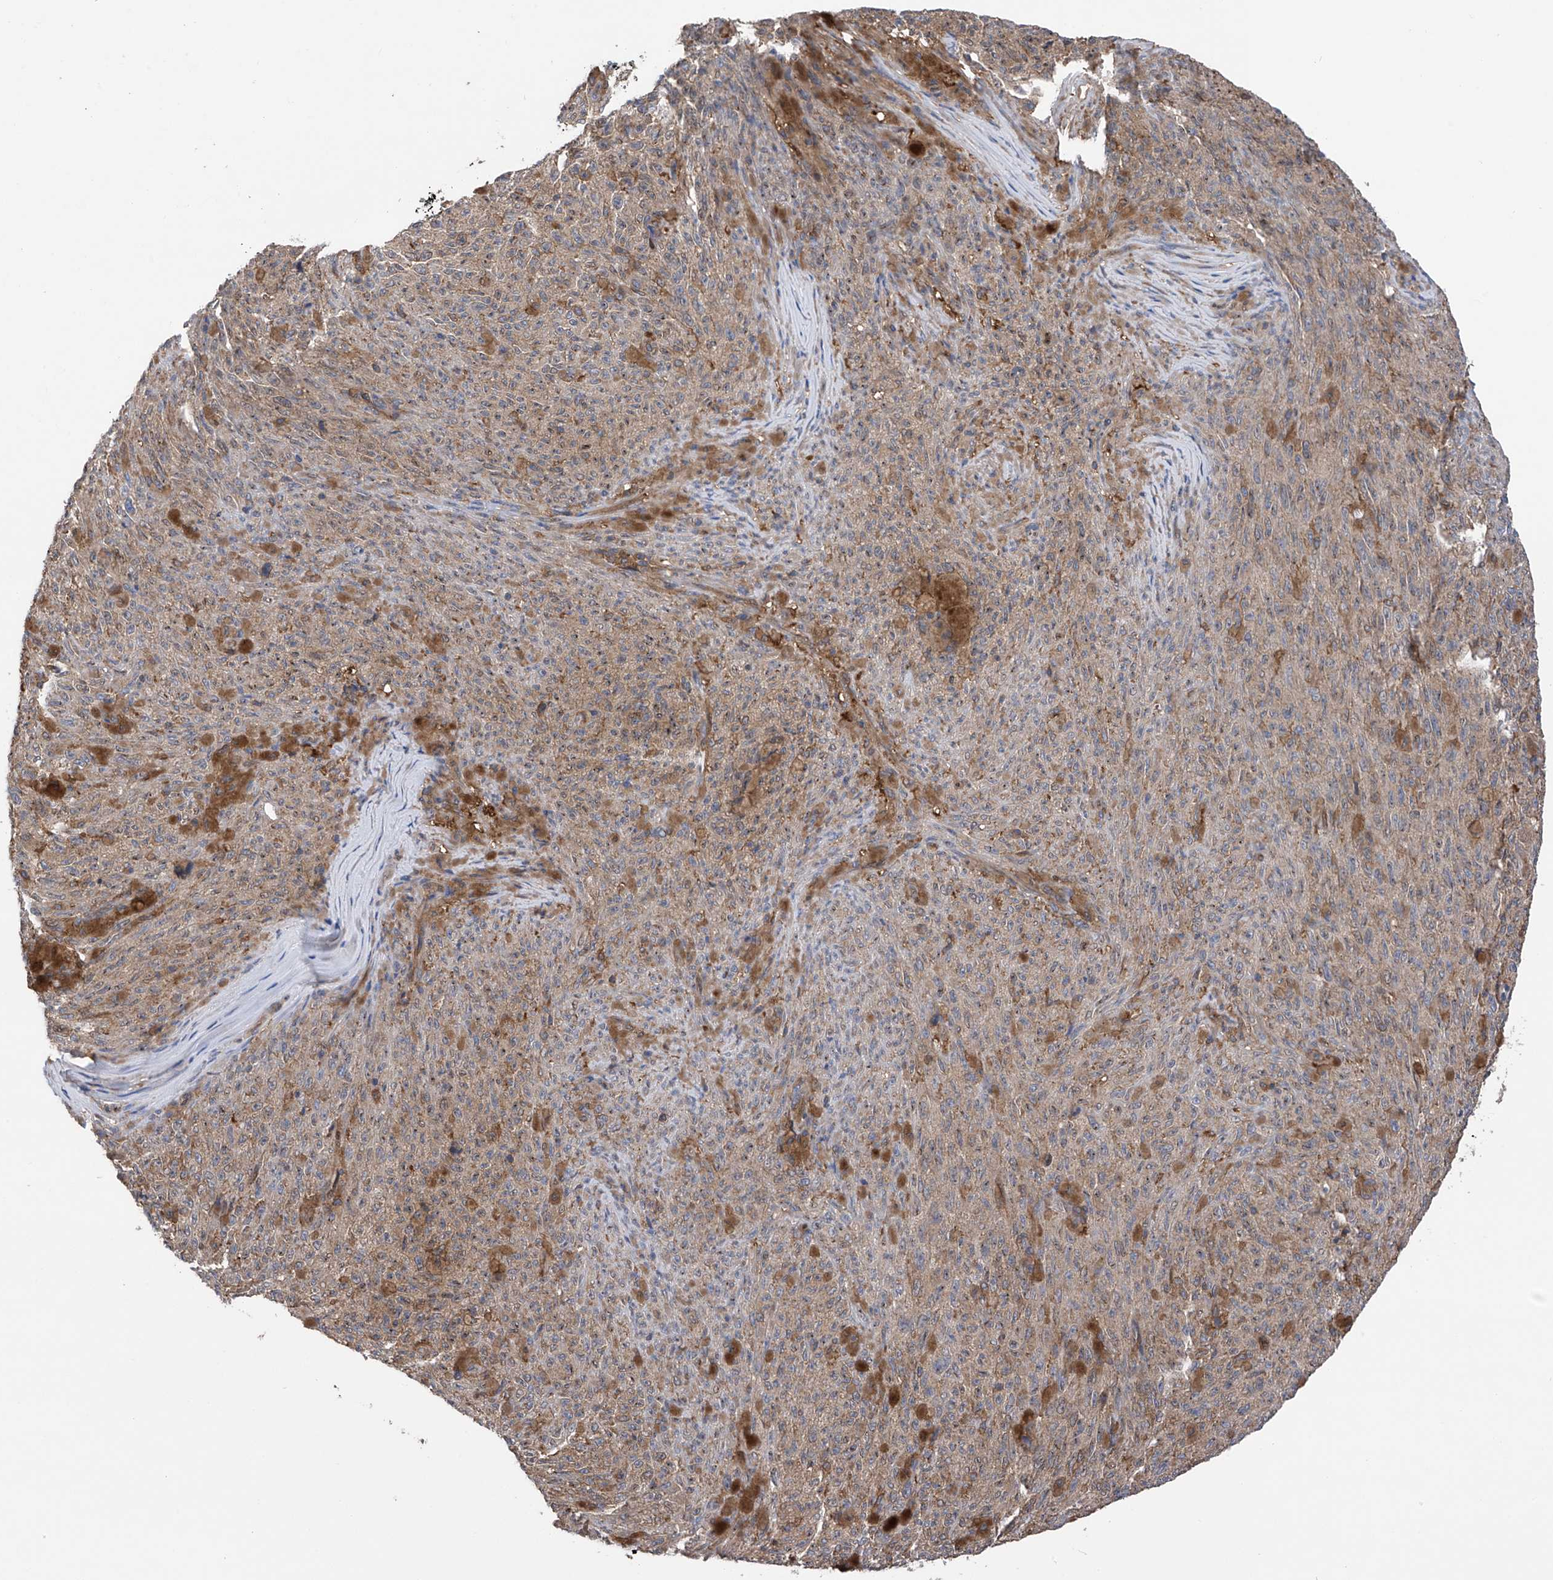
{"staining": {"intensity": "weak", "quantity": ">75%", "location": "cytoplasmic/membranous"}, "tissue": "melanoma", "cell_type": "Tumor cells", "image_type": "cancer", "snomed": [{"axis": "morphology", "description": "Malignant melanoma, NOS"}, {"axis": "topography", "description": "Skin"}], "caption": "Immunohistochemistry (DAB (3,3'-diaminobenzidine)) staining of malignant melanoma reveals weak cytoplasmic/membranous protein staining in approximately >75% of tumor cells. The staining is performed using DAB (3,3'-diaminobenzidine) brown chromogen to label protein expression. The nuclei are counter-stained blue using hematoxylin.", "gene": "CHPF", "patient": {"sex": "female", "age": 82}}